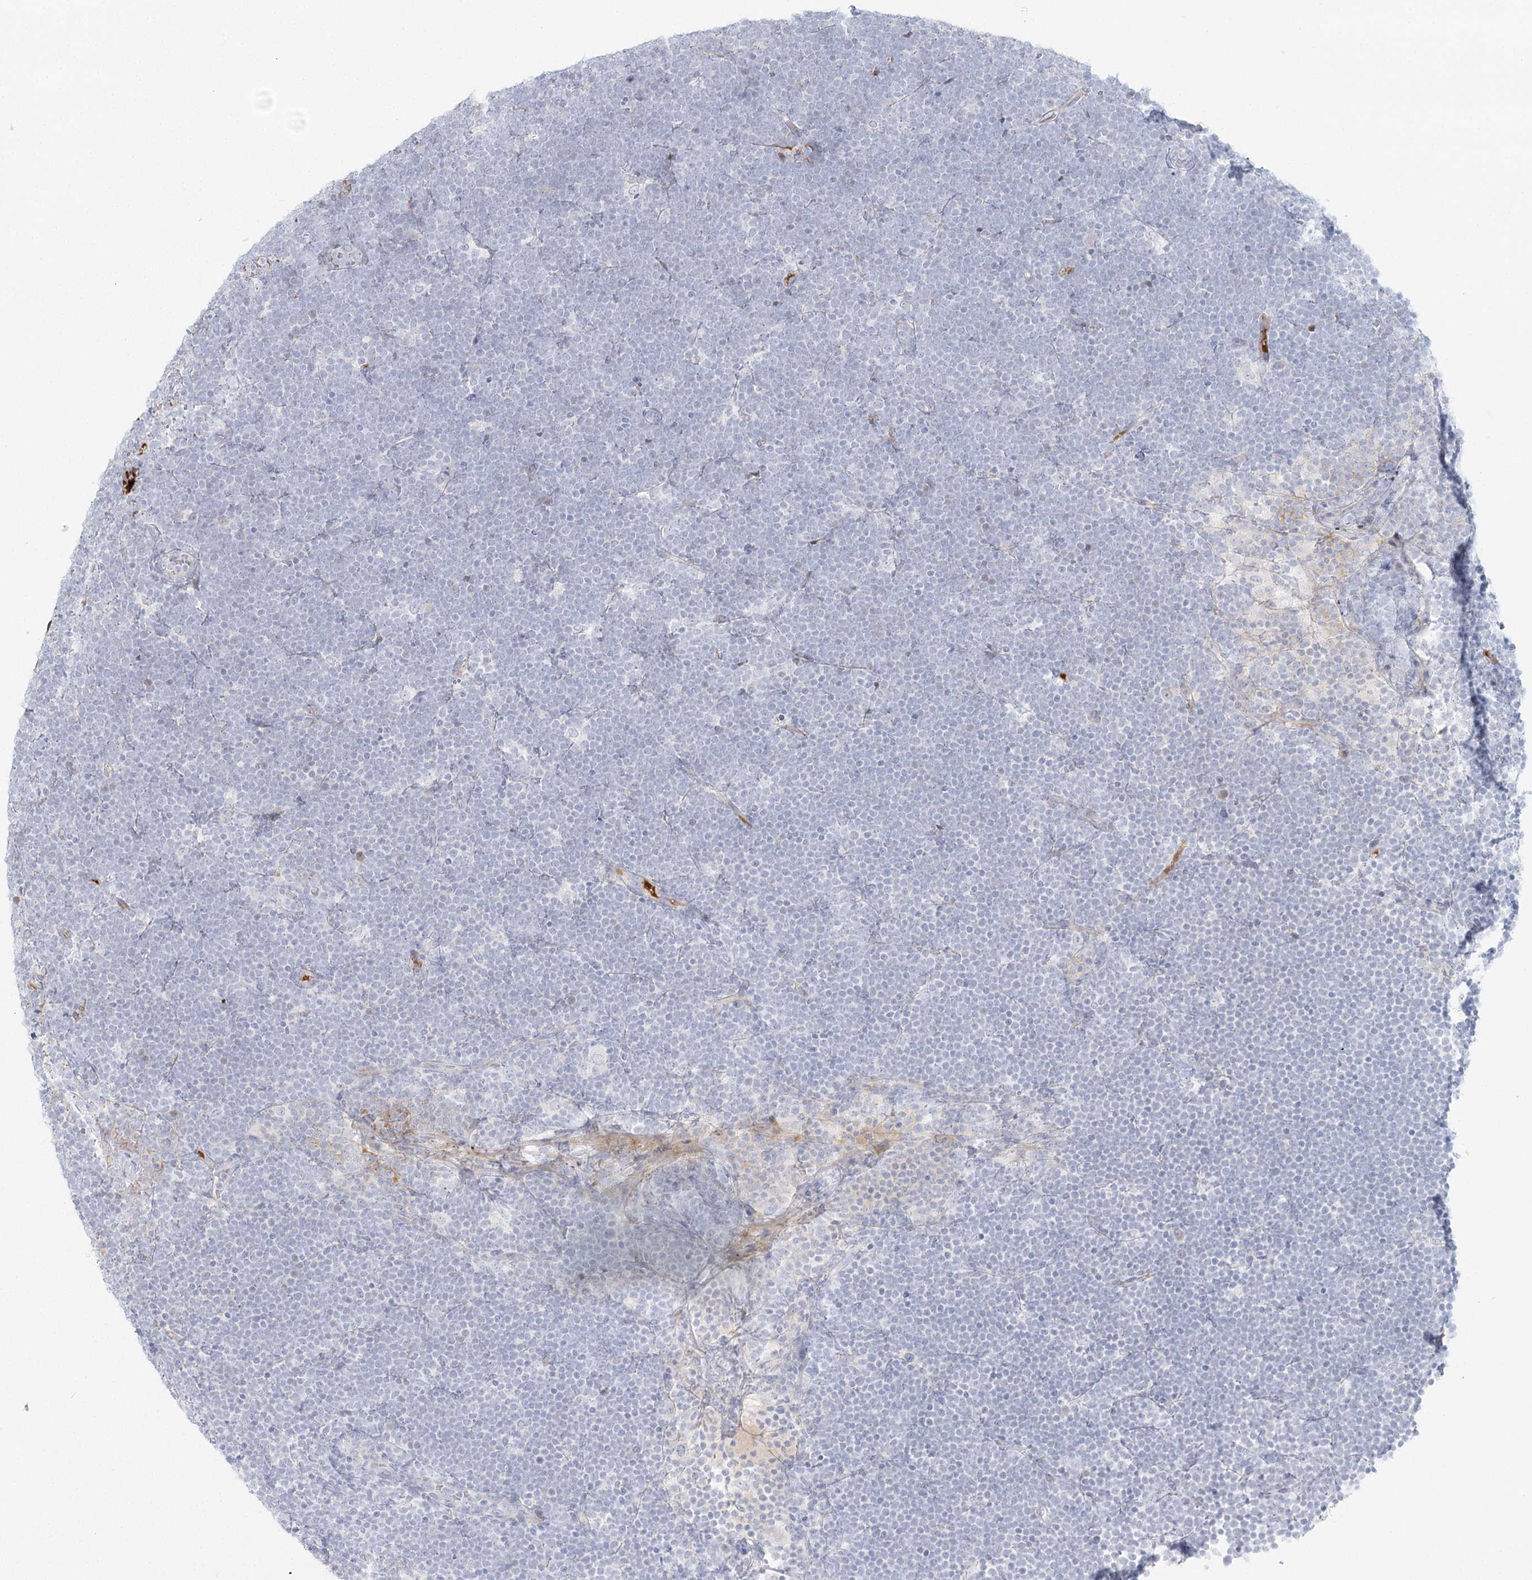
{"staining": {"intensity": "negative", "quantity": "none", "location": "none"}, "tissue": "lymphoma", "cell_type": "Tumor cells", "image_type": "cancer", "snomed": [{"axis": "morphology", "description": "Malignant lymphoma, non-Hodgkin's type, High grade"}, {"axis": "topography", "description": "Lymph node"}], "caption": "There is no significant expression in tumor cells of lymphoma.", "gene": "DMGDH", "patient": {"sex": "male", "age": 13}}